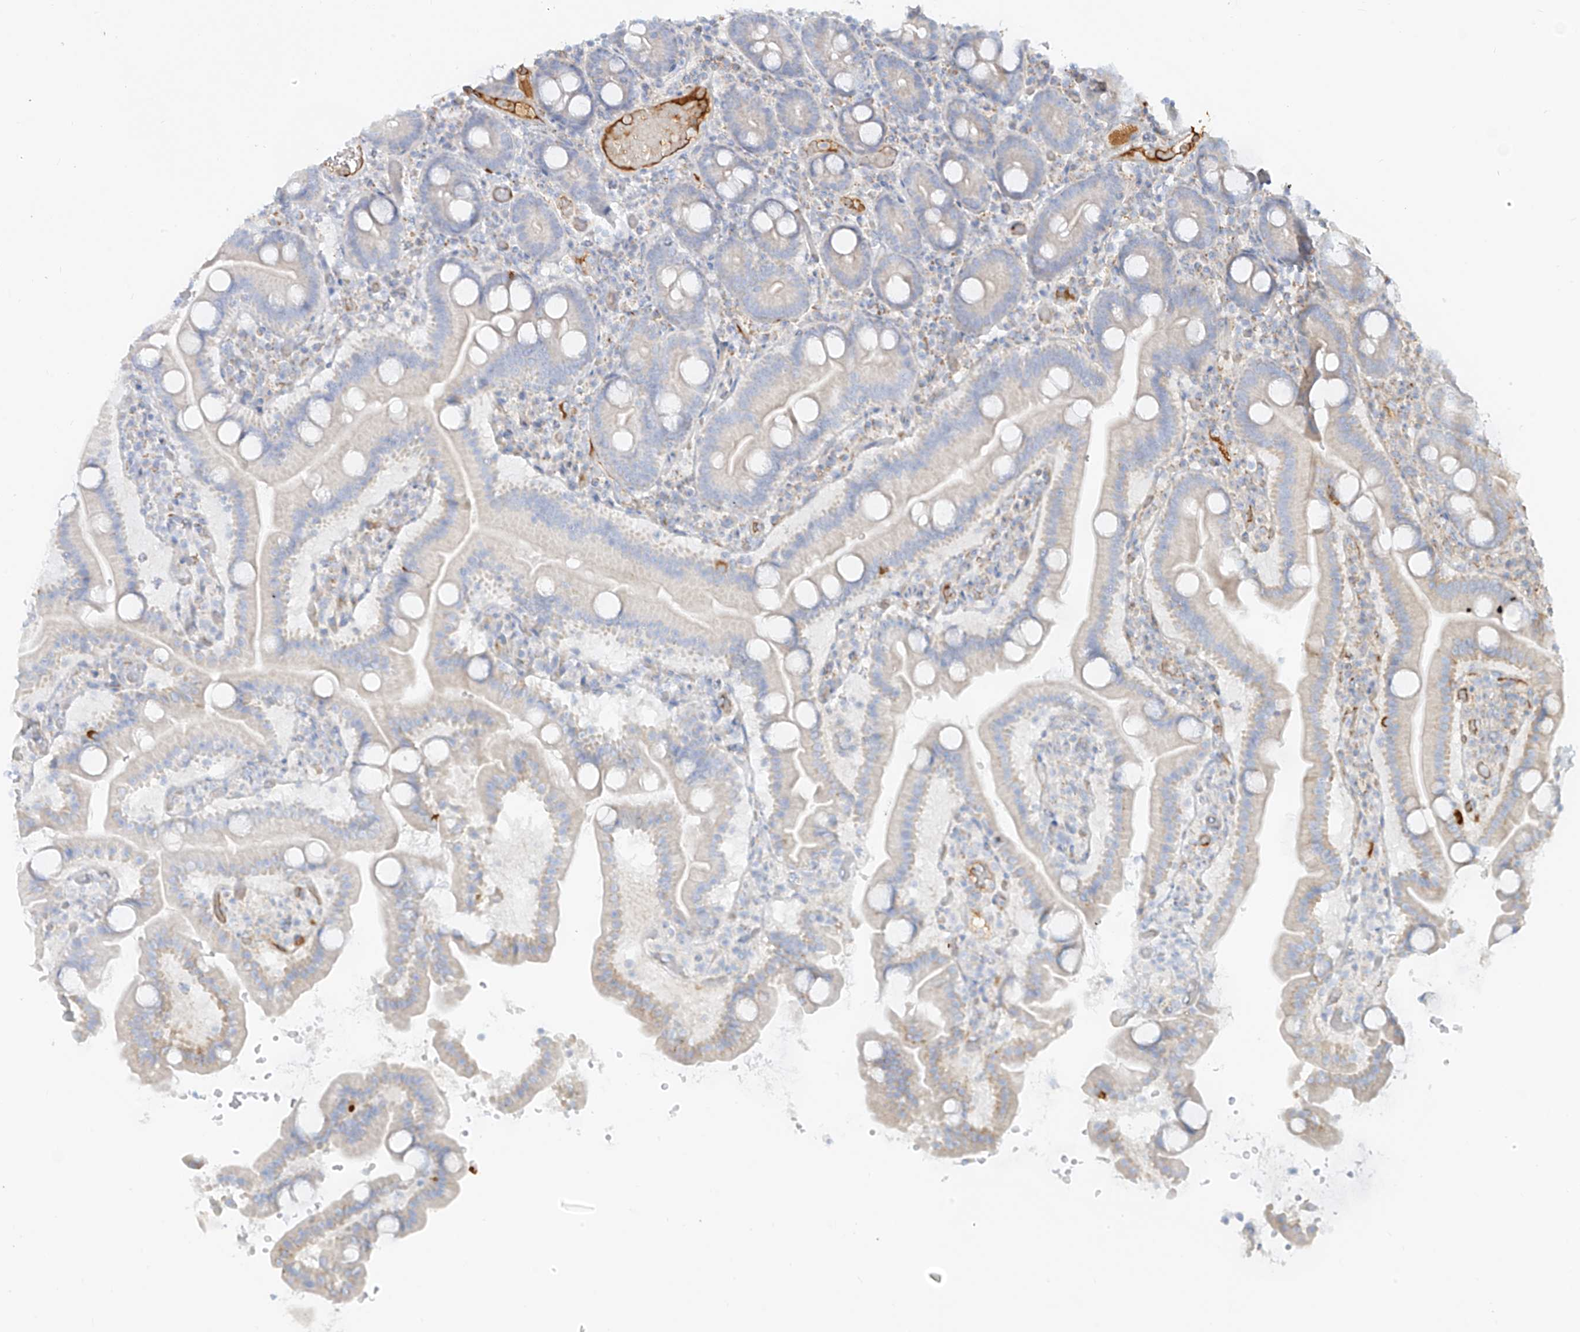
{"staining": {"intensity": "moderate", "quantity": "<25%", "location": "cytoplasmic/membranous"}, "tissue": "duodenum", "cell_type": "Glandular cells", "image_type": "normal", "snomed": [{"axis": "morphology", "description": "Normal tissue, NOS"}, {"axis": "topography", "description": "Duodenum"}], "caption": "High-power microscopy captured an immunohistochemistry image of benign duodenum, revealing moderate cytoplasmic/membranous positivity in about <25% of glandular cells.", "gene": "OCSTAMP", "patient": {"sex": "male", "age": 55}}